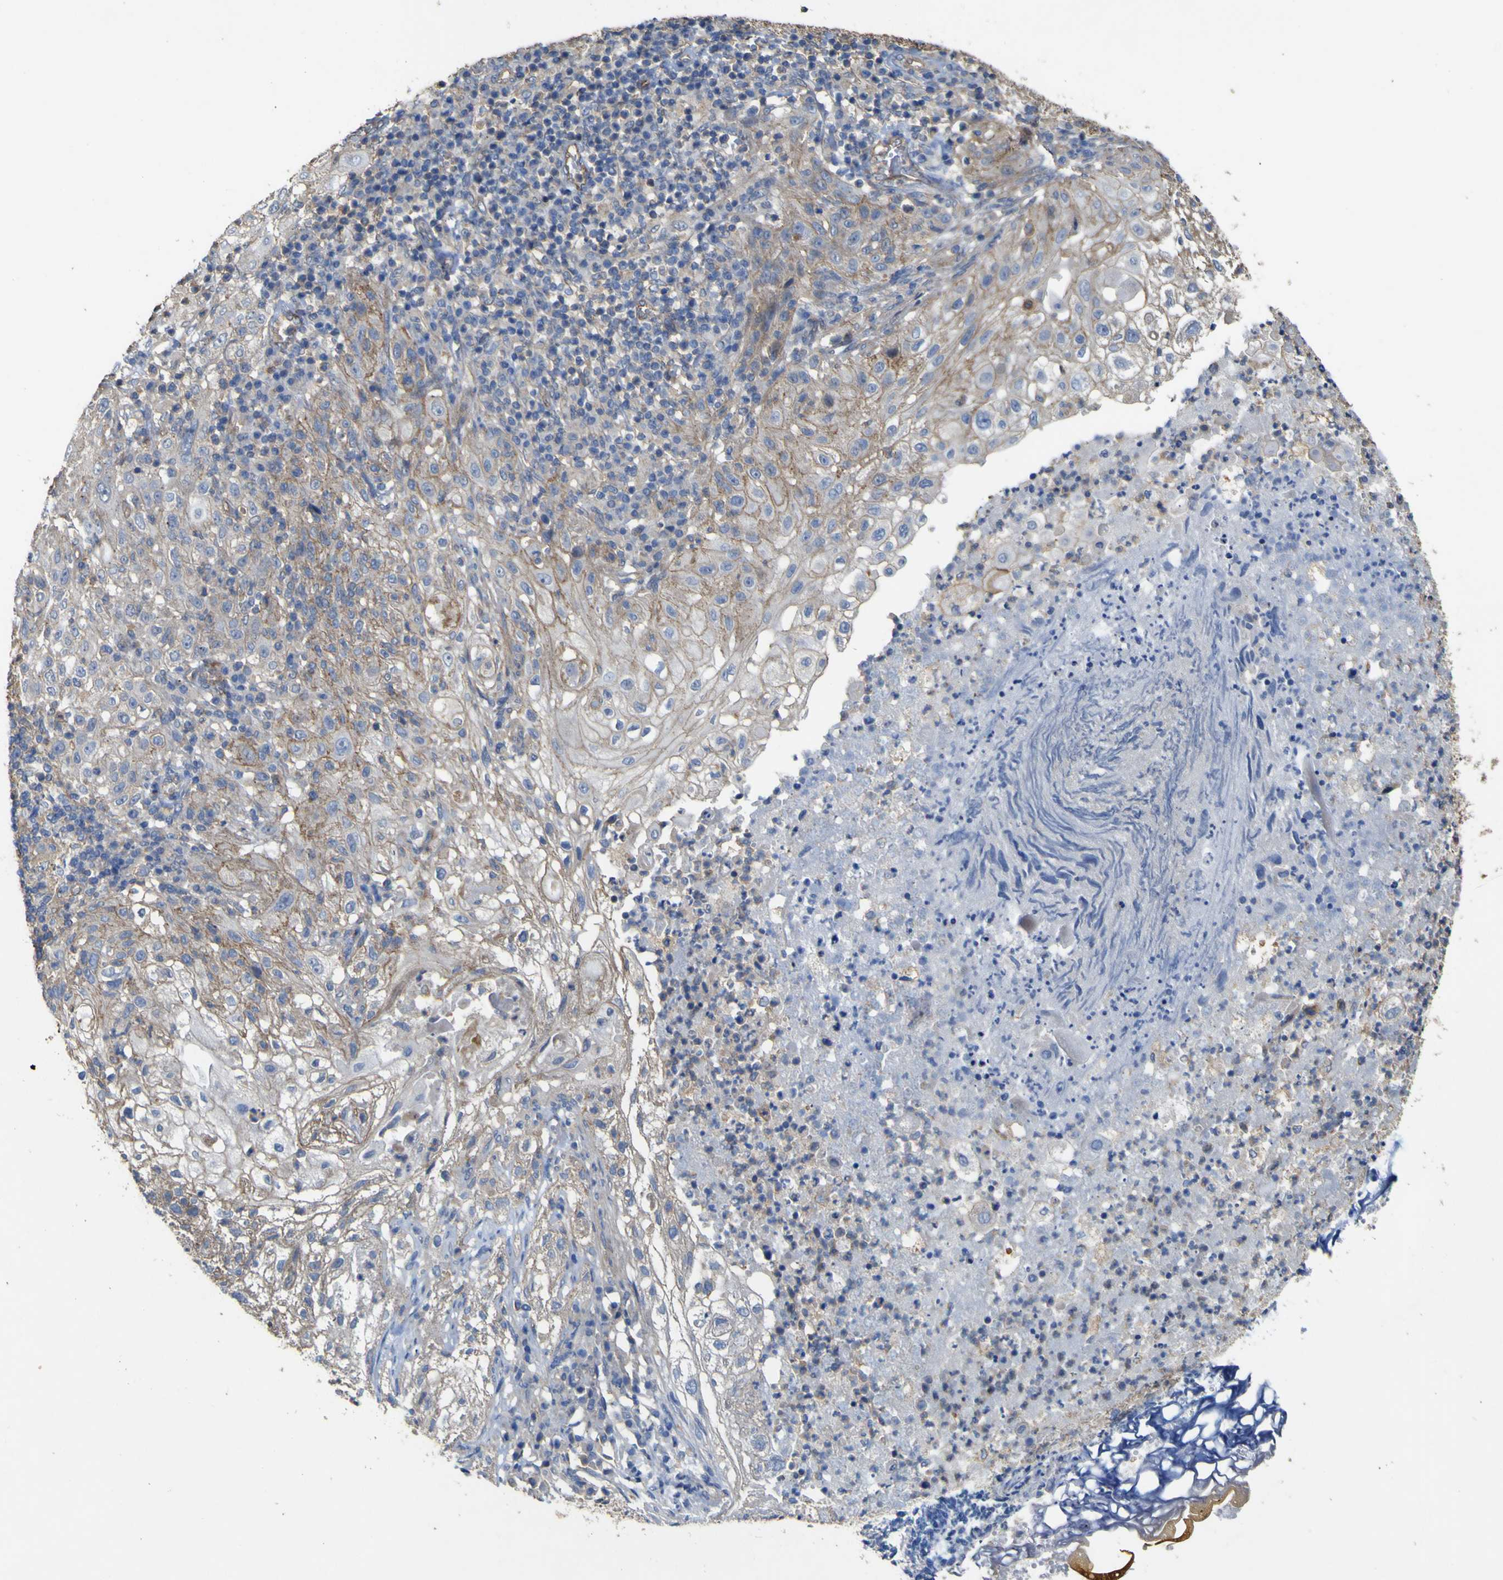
{"staining": {"intensity": "moderate", "quantity": "25%-75%", "location": "cytoplasmic/membranous"}, "tissue": "lung cancer", "cell_type": "Tumor cells", "image_type": "cancer", "snomed": [{"axis": "morphology", "description": "Inflammation, NOS"}, {"axis": "morphology", "description": "Squamous cell carcinoma, NOS"}, {"axis": "topography", "description": "Lymph node"}, {"axis": "topography", "description": "Soft tissue"}, {"axis": "topography", "description": "Lung"}], "caption": "A brown stain labels moderate cytoplasmic/membranous expression of a protein in lung squamous cell carcinoma tumor cells.", "gene": "TNFSF15", "patient": {"sex": "male", "age": 66}}